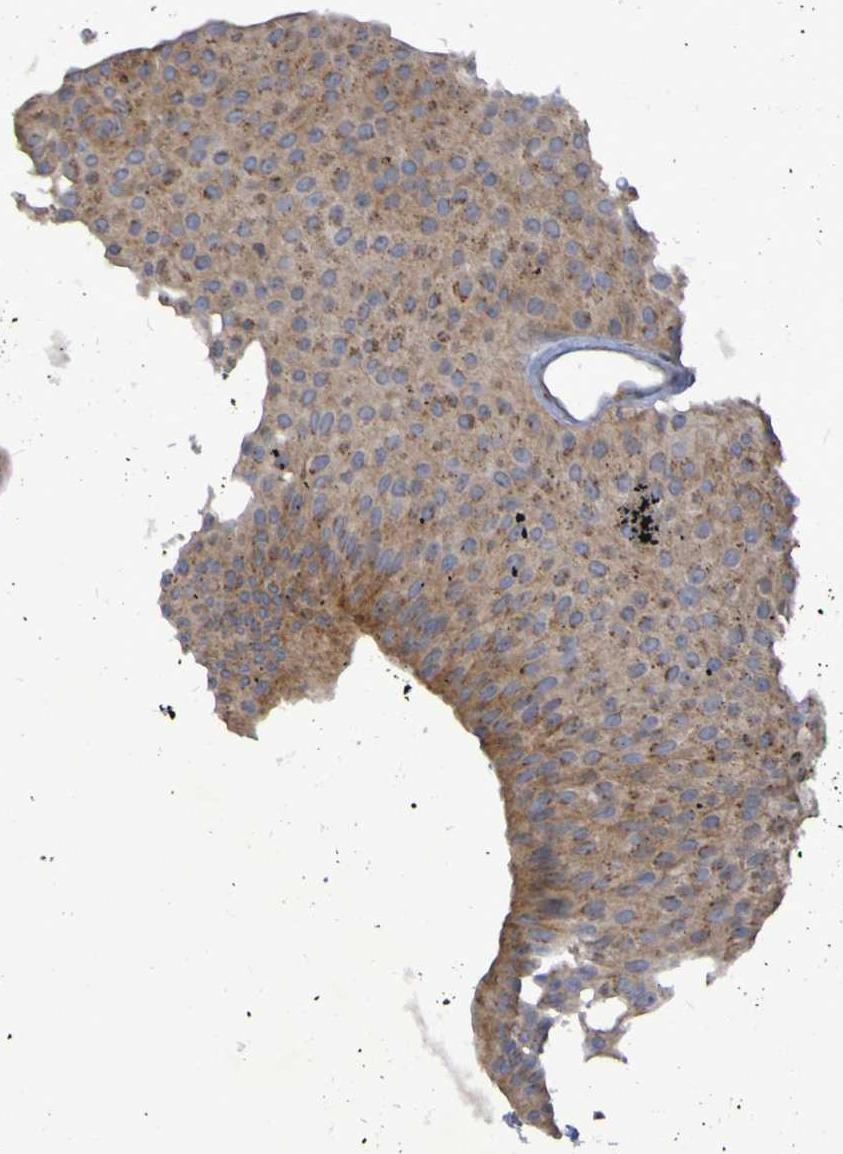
{"staining": {"intensity": "moderate", "quantity": ">75%", "location": "cytoplasmic/membranous"}, "tissue": "urothelial cancer", "cell_type": "Tumor cells", "image_type": "cancer", "snomed": [{"axis": "morphology", "description": "Urothelial carcinoma, Low grade"}, {"axis": "topography", "description": "Urinary bladder"}], "caption": "Tumor cells display medium levels of moderate cytoplasmic/membranous expression in about >75% of cells in human urothelial carcinoma (low-grade). The staining was performed using DAB (3,3'-diaminobenzidine) to visualize the protein expression in brown, while the nuclei were stained in blue with hematoxylin (Magnification: 20x).", "gene": "LMBRD2", "patient": {"sex": "female", "age": 60}}